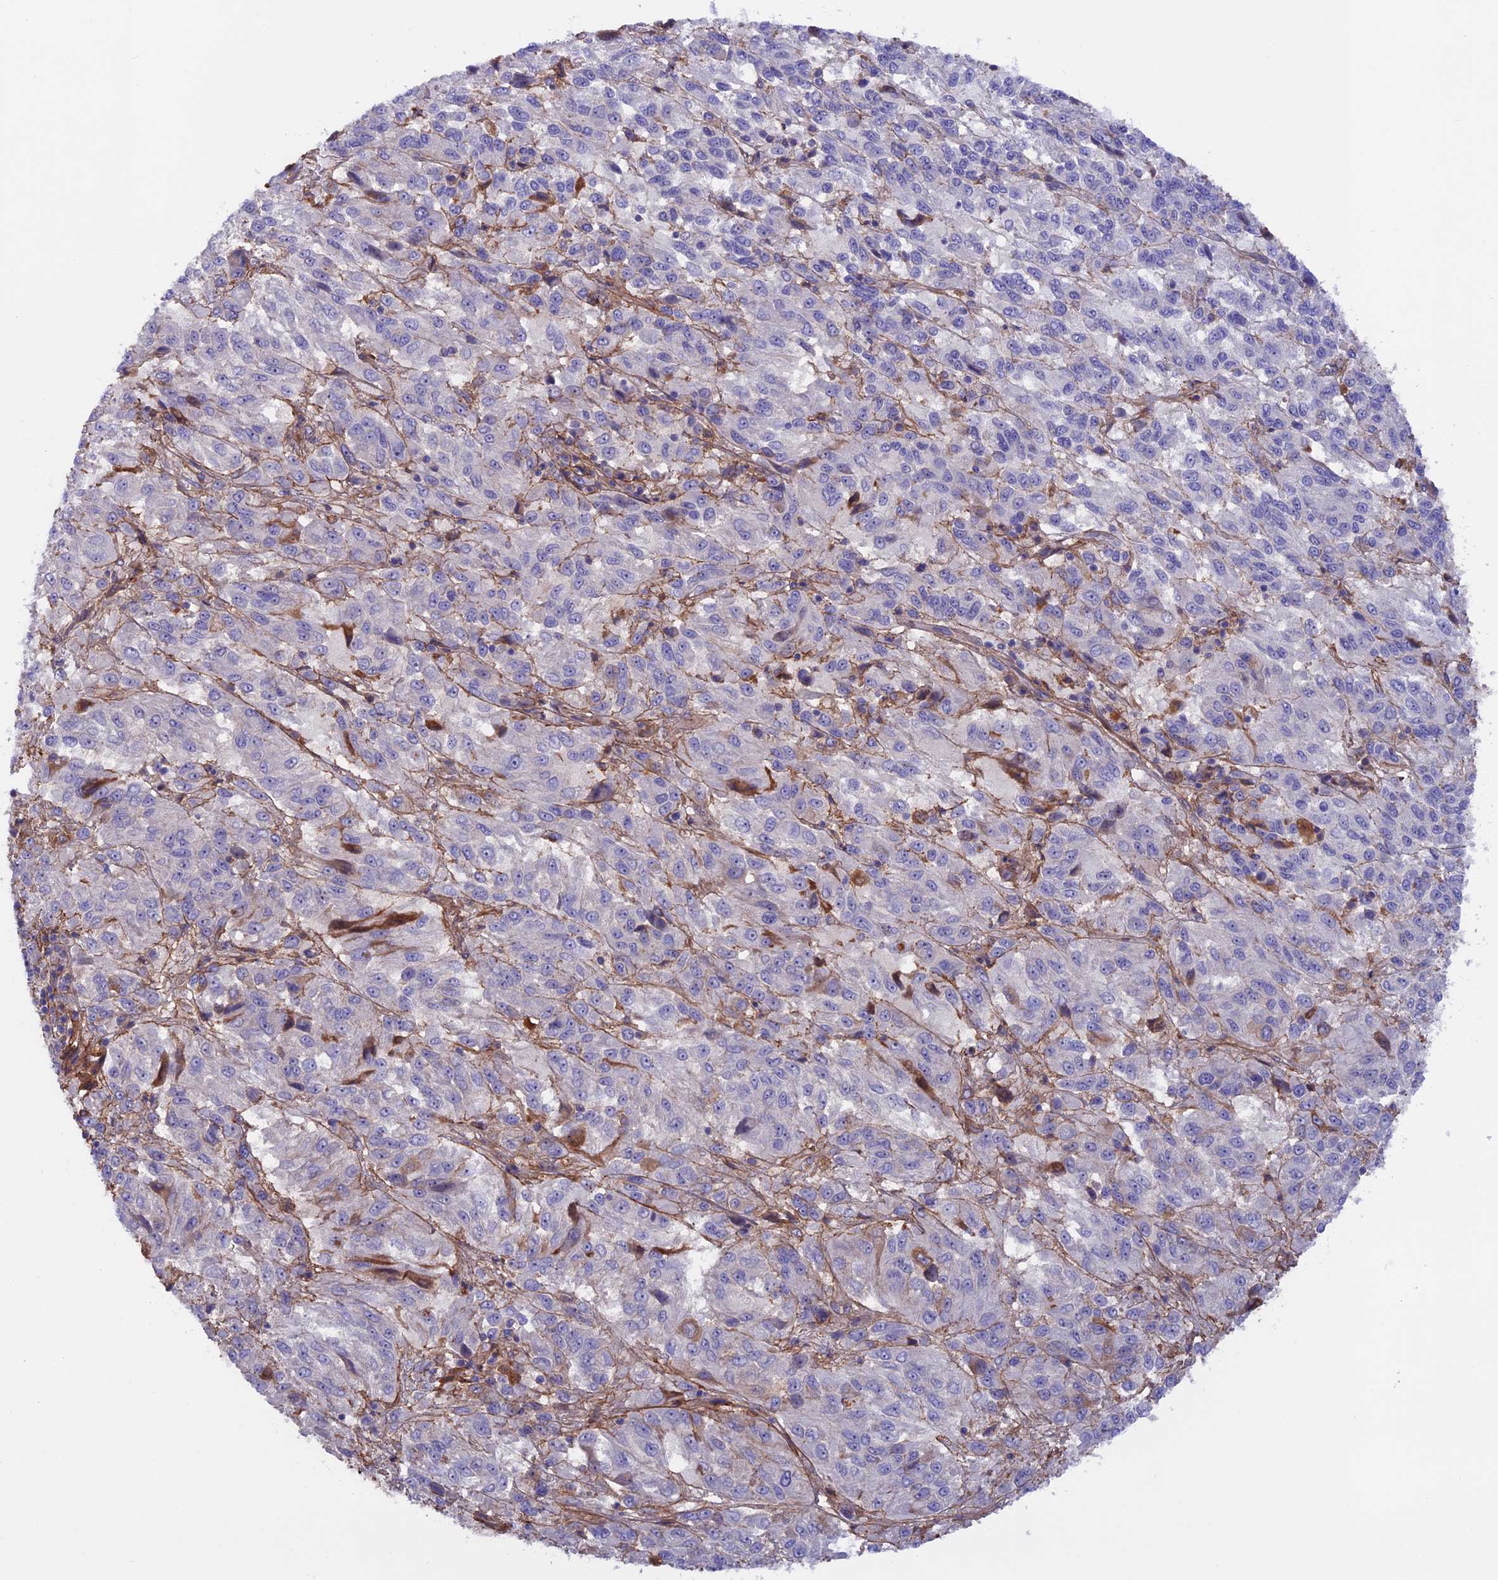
{"staining": {"intensity": "negative", "quantity": "none", "location": "none"}, "tissue": "melanoma", "cell_type": "Tumor cells", "image_type": "cancer", "snomed": [{"axis": "morphology", "description": "Malignant melanoma, Metastatic site"}, {"axis": "topography", "description": "Lung"}], "caption": "Human malignant melanoma (metastatic site) stained for a protein using immunohistochemistry exhibits no positivity in tumor cells.", "gene": "COL4A3", "patient": {"sex": "male", "age": 64}}